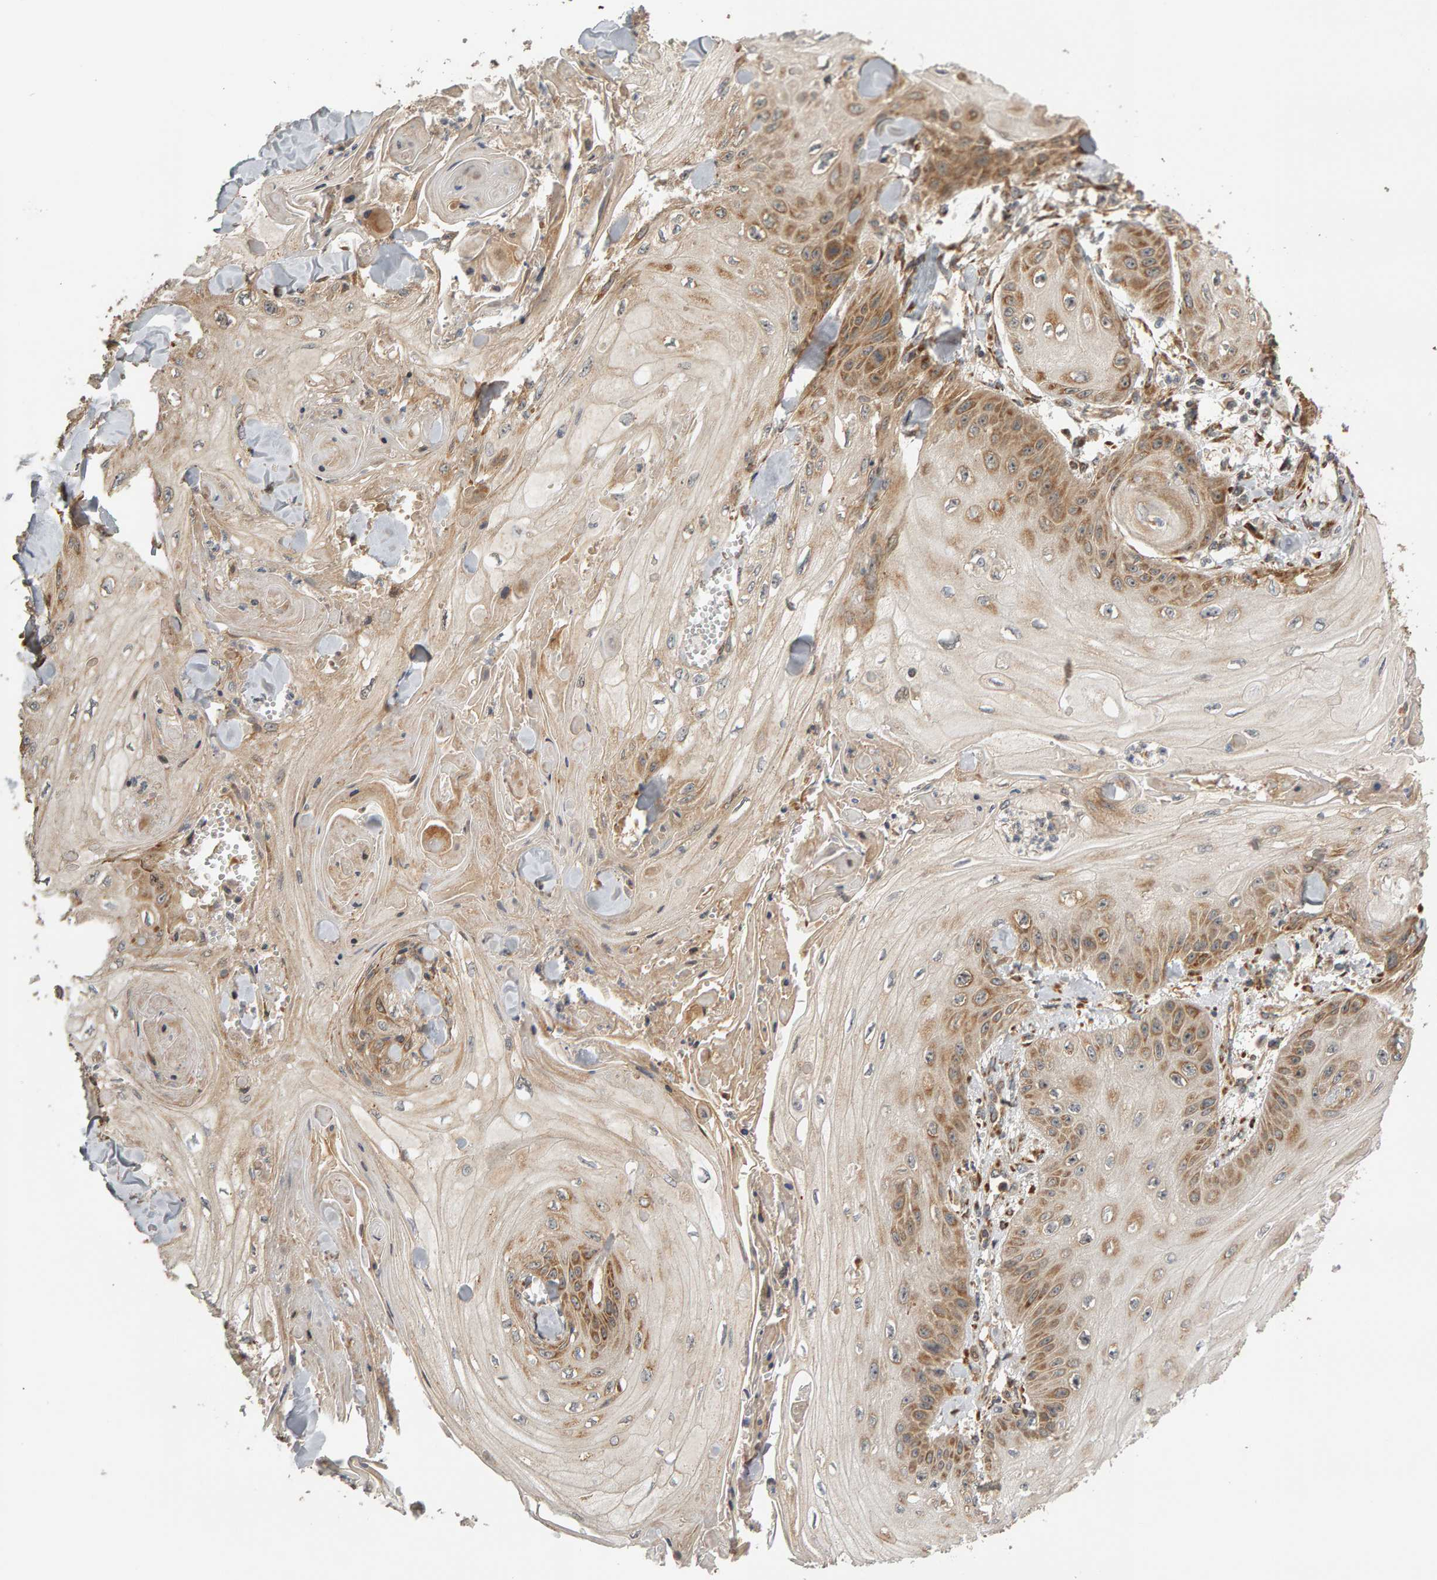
{"staining": {"intensity": "moderate", "quantity": "25%-75%", "location": "cytoplasmic/membranous"}, "tissue": "skin cancer", "cell_type": "Tumor cells", "image_type": "cancer", "snomed": [{"axis": "morphology", "description": "Squamous cell carcinoma, NOS"}, {"axis": "topography", "description": "Skin"}], "caption": "Moderate cytoplasmic/membranous staining is seen in approximately 25%-75% of tumor cells in skin squamous cell carcinoma. (DAB (3,3'-diaminobenzidine) IHC, brown staining for protein, blue staining for nuclei).", "gene": "ZFAND1", "patient": {"sex": "male", "age": 74}}